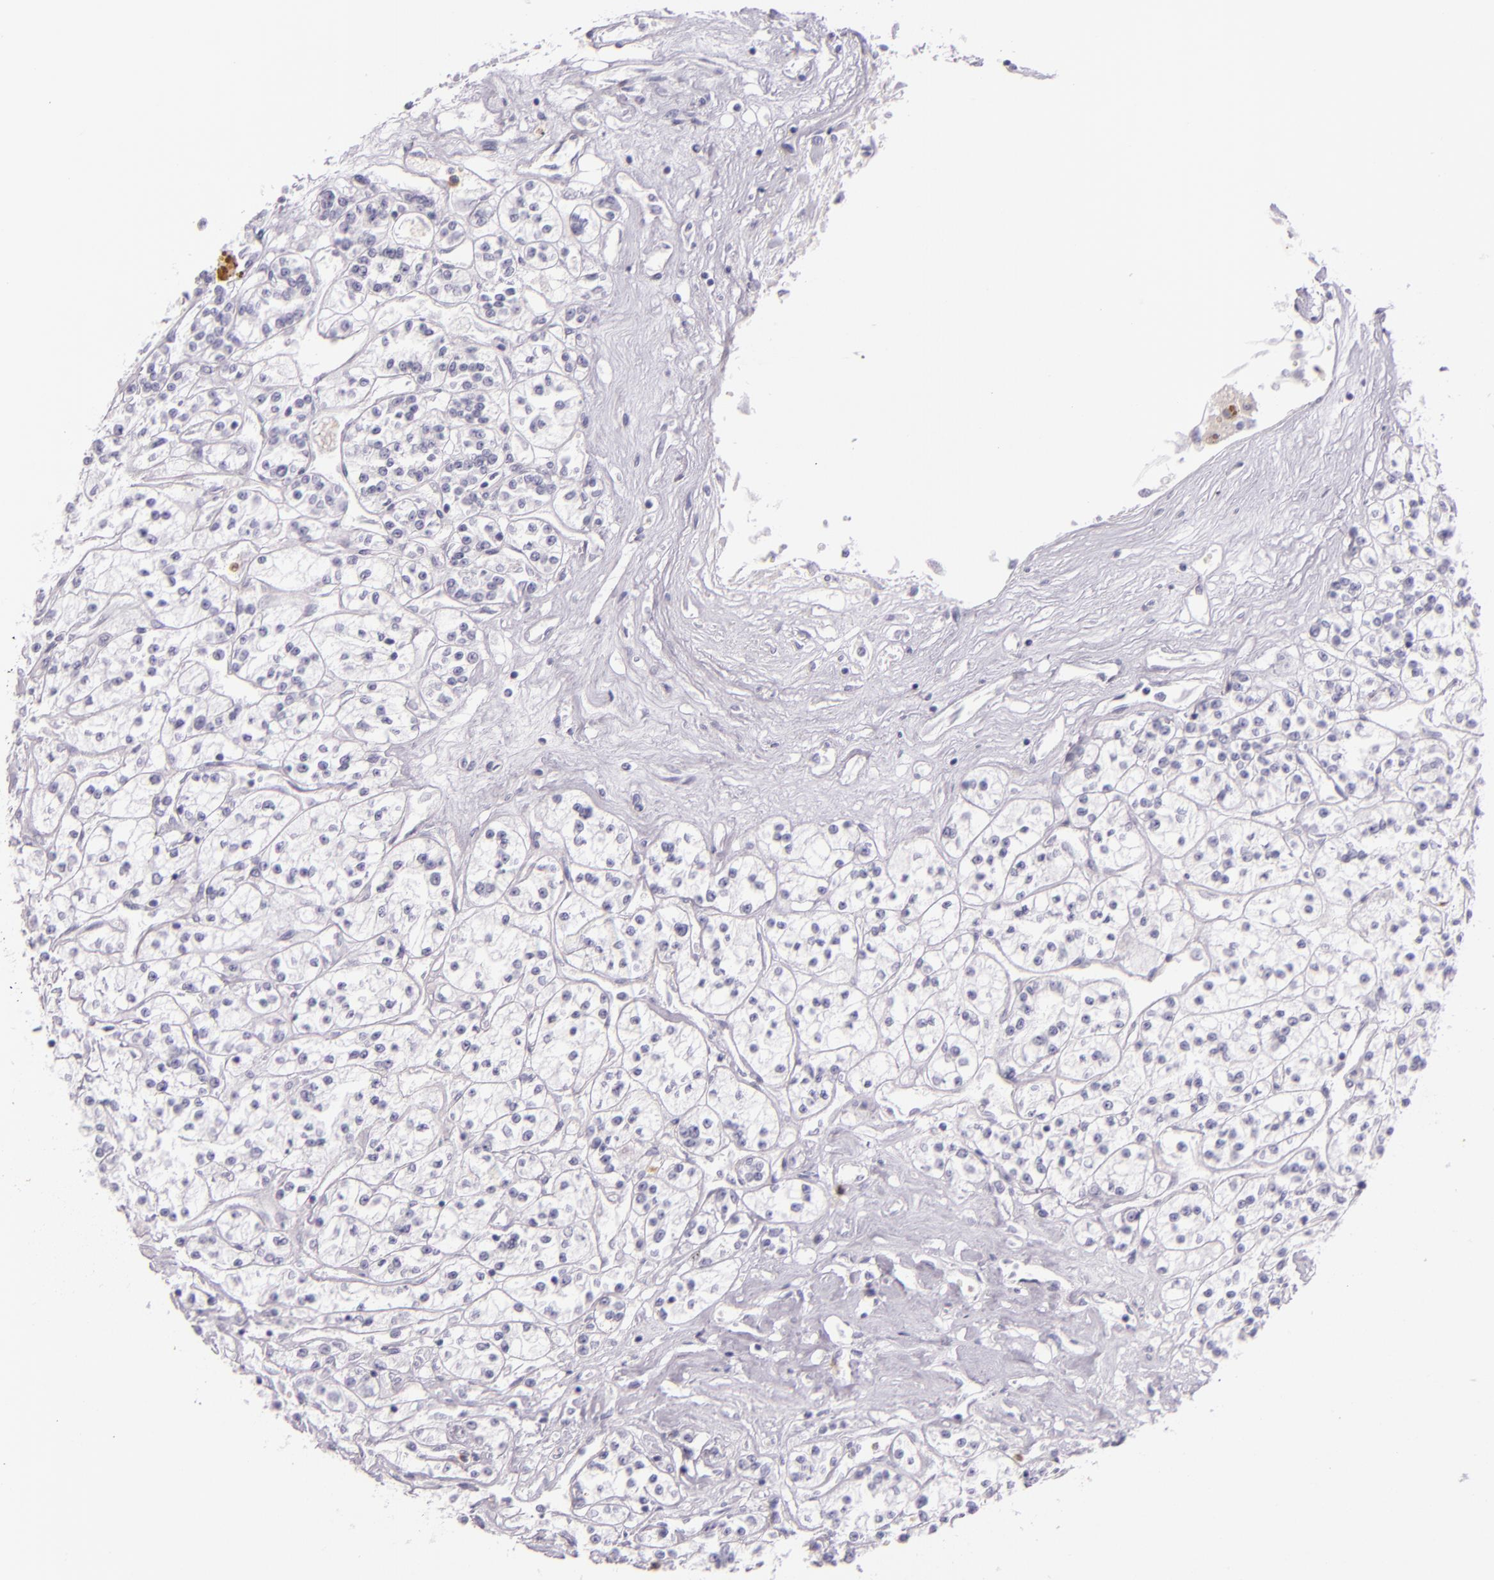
{"staining": {"intensity": "negative", "quantity": "none", "location": "none"}, "tissue": "renal cancer", "cell_type": "Tumor cells", "image_type": "cancer", "snomed": [{"axis": "morphology", "description": "Adenocarcinoma, NOS"}, {"axis": "topography", "description": "Kidney"}], "caption": "Immunohistochemical staining of renal cancer (adenocarcinoma) reveals no significant positivity in tumor cells. (IHC, brightfield microscopy, high magnification).", "gene": "CEACAM1", "patient": {"sex": "female", "age": 76}}